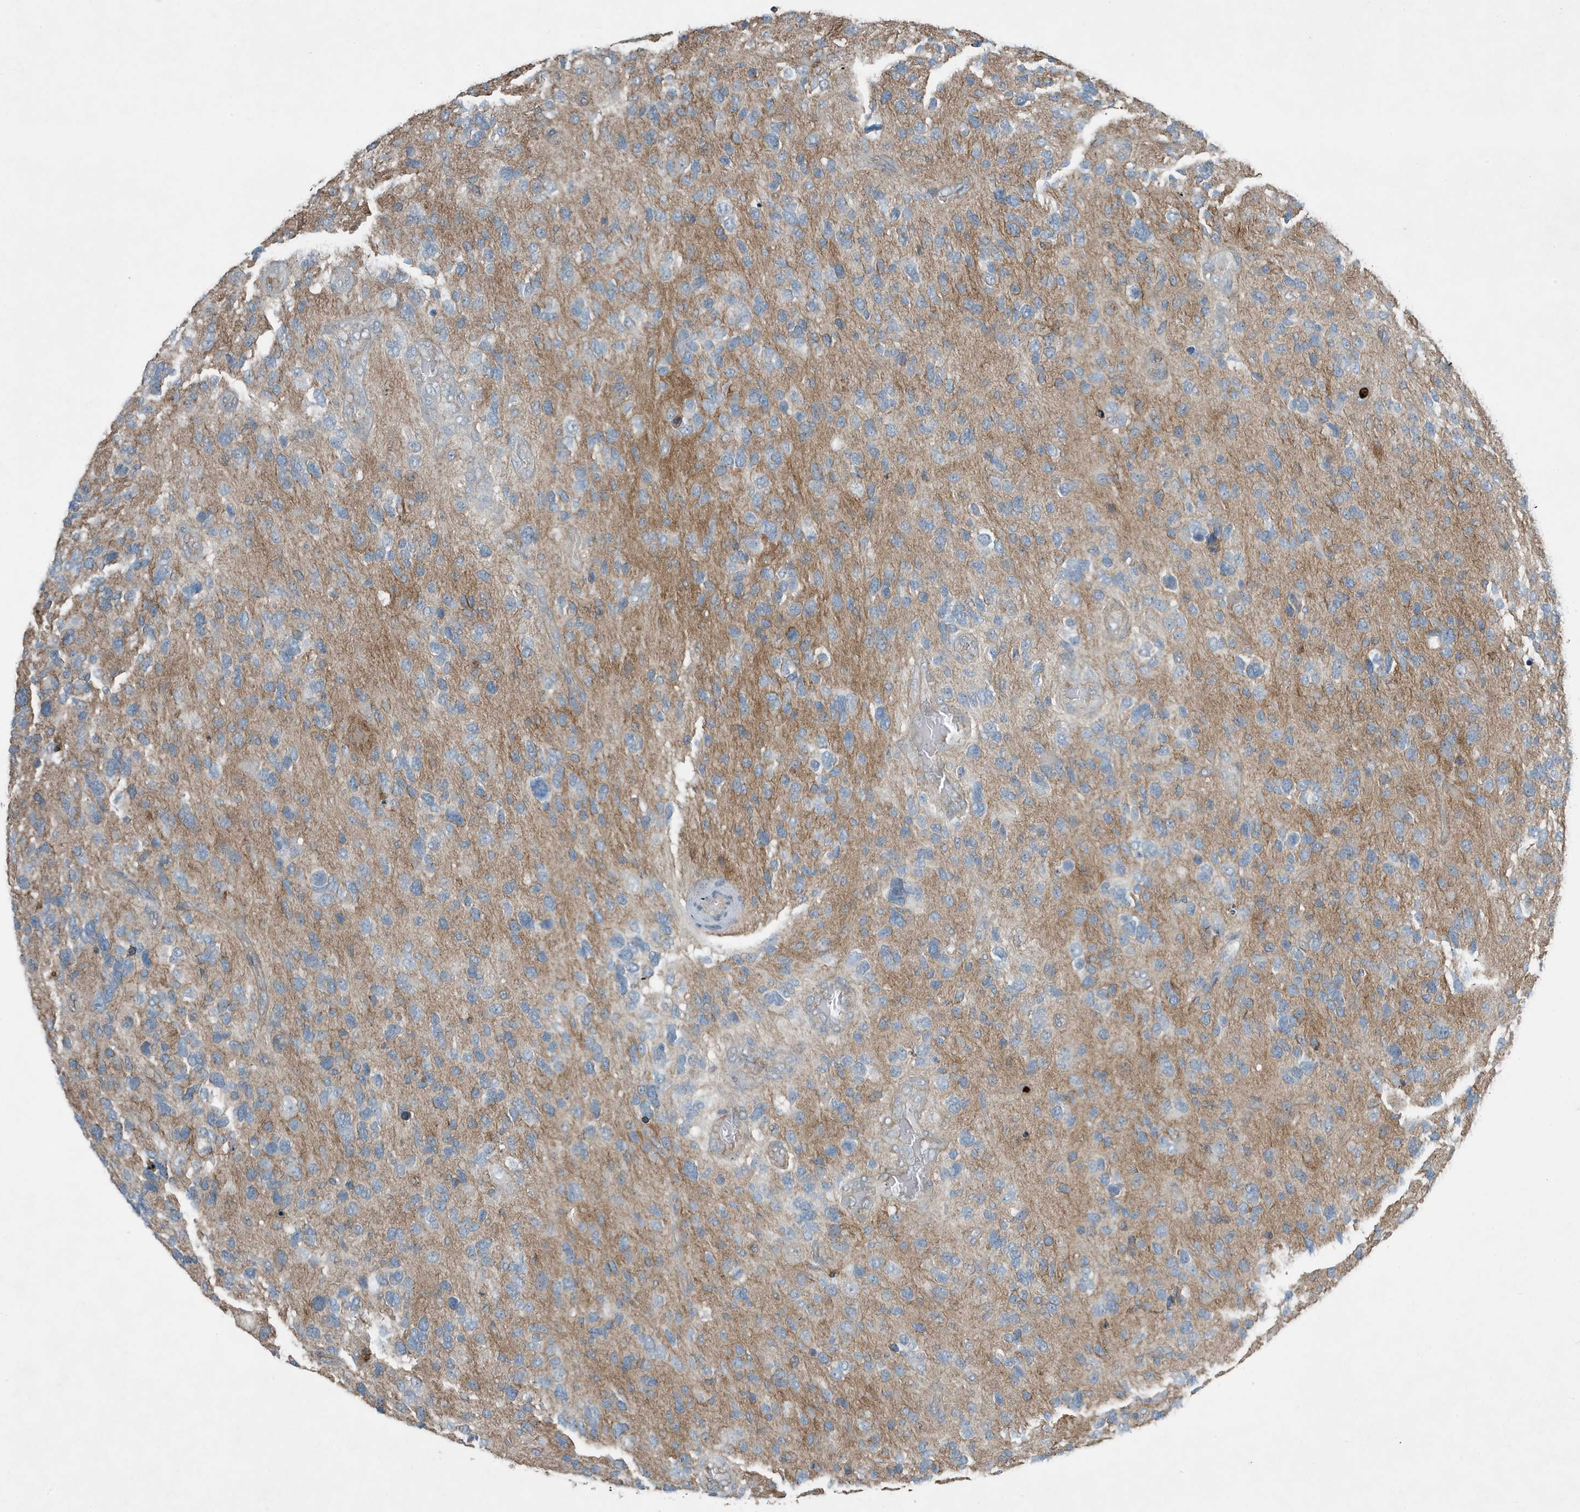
{"staining": {"intensity": "negative", "quantity": "none", "location": "none"}, "tissue": "glioma", "cell_type": "Tumor cells", "image_type": "cancer", "snomed": [{"axis": "morphology", "description": "Glioma, malignant, High grade"}, {"axis": "topography", "description": "Brain"}], "caption": "Tumor cells are negative for brown protein staining in malignant glioma (high-grade).", "gene": "DAPP1", "patient": {"sex": "female", "age": 58}}